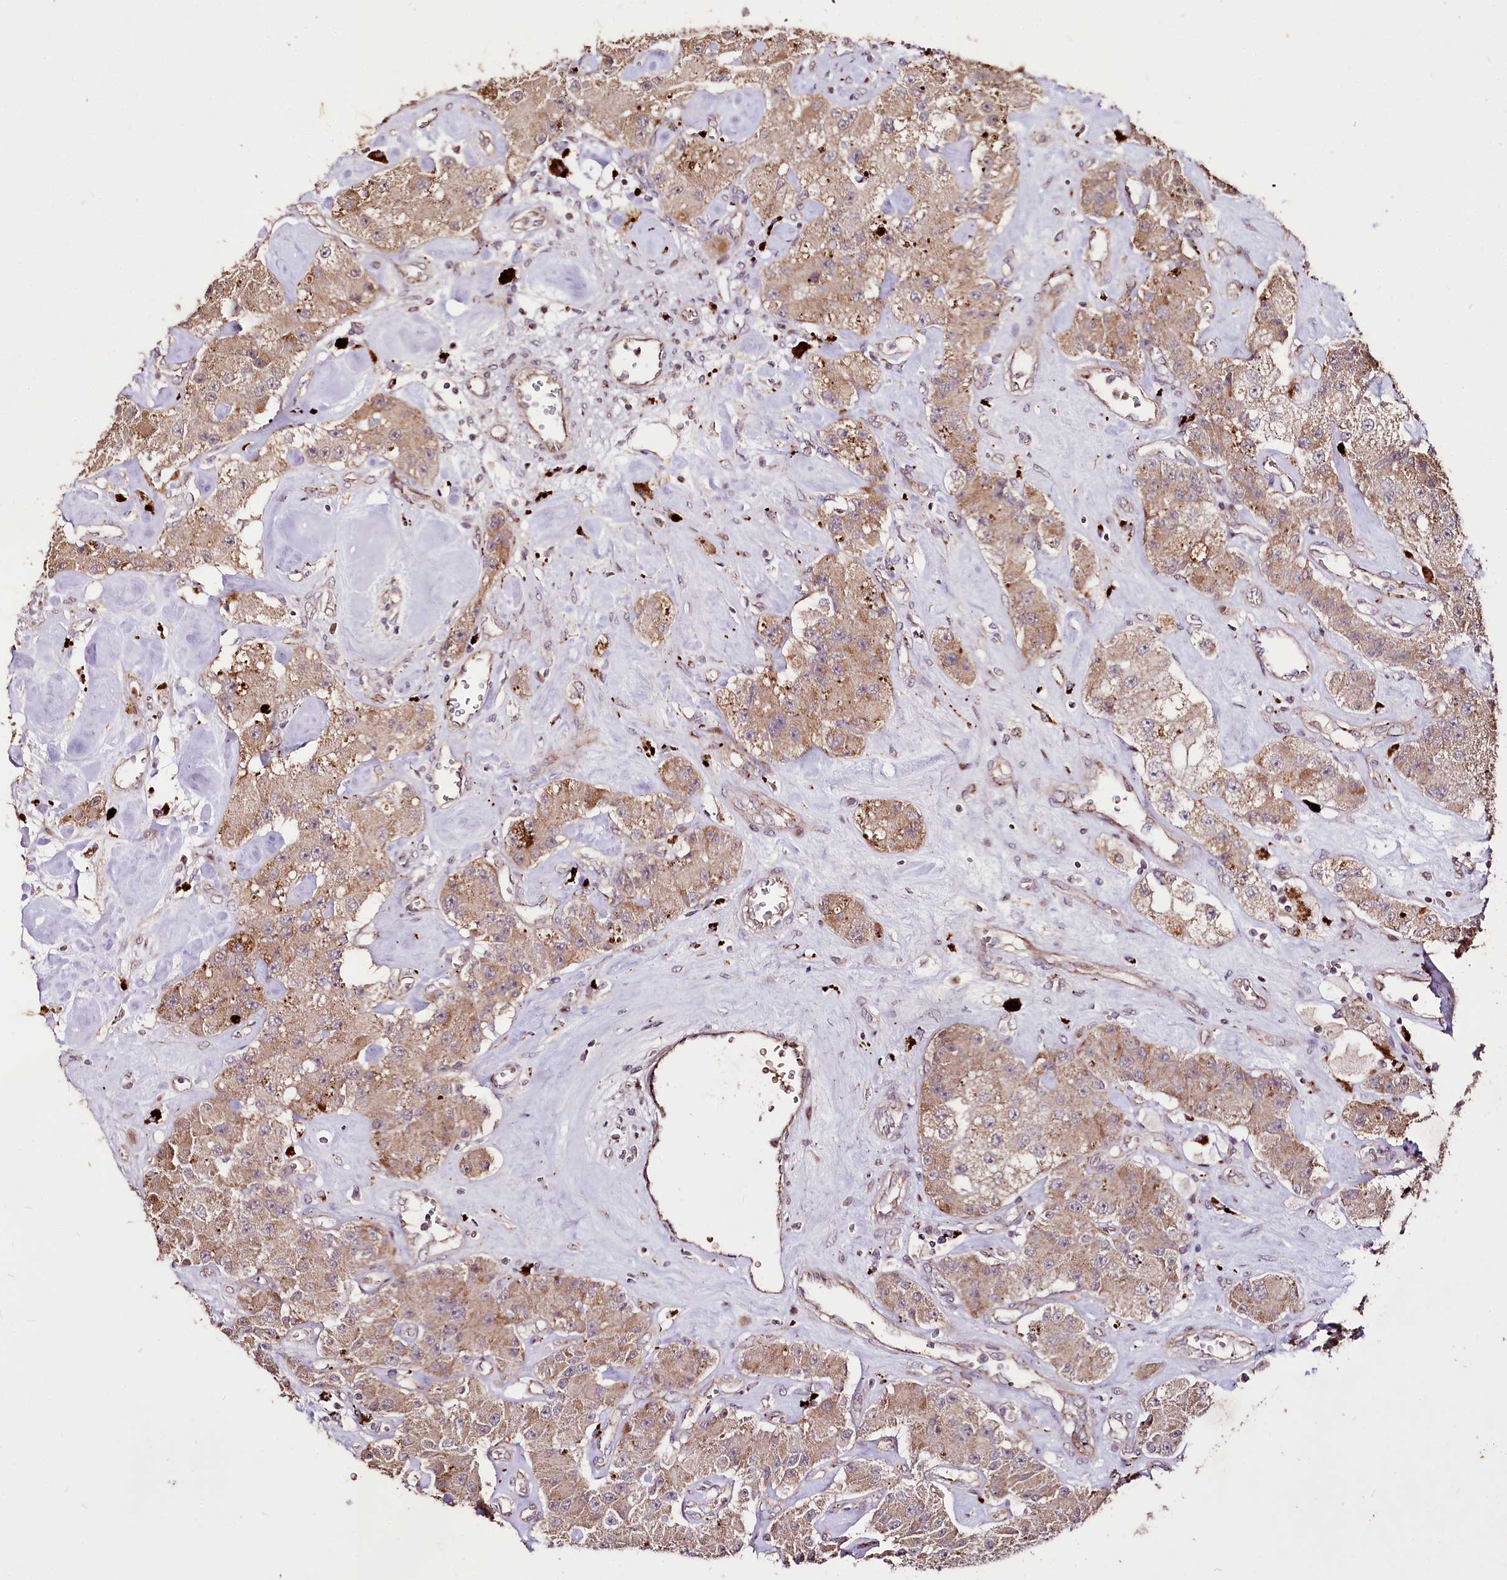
{"staining": {"intensity": "moderate", "quantity": ">75%", "location": "cytoplasmic/membranous"}, "tissue": "carcinoid", "cell_type": "Tumor cells", "image_type": "cancer", "snomed": [{"axis": "morphology", "description": "Carcinoid, malignant, NOS"}, {"axis": "topography", "description": "Pancreas"}], "caption": "Human carcinoid stained with a brown dye displays moderate cytoplasmic/membranous positive expression in about >75% of tumor cells.", "gene": "CARD19", "patient": {"sex": "male", "age": 41}}